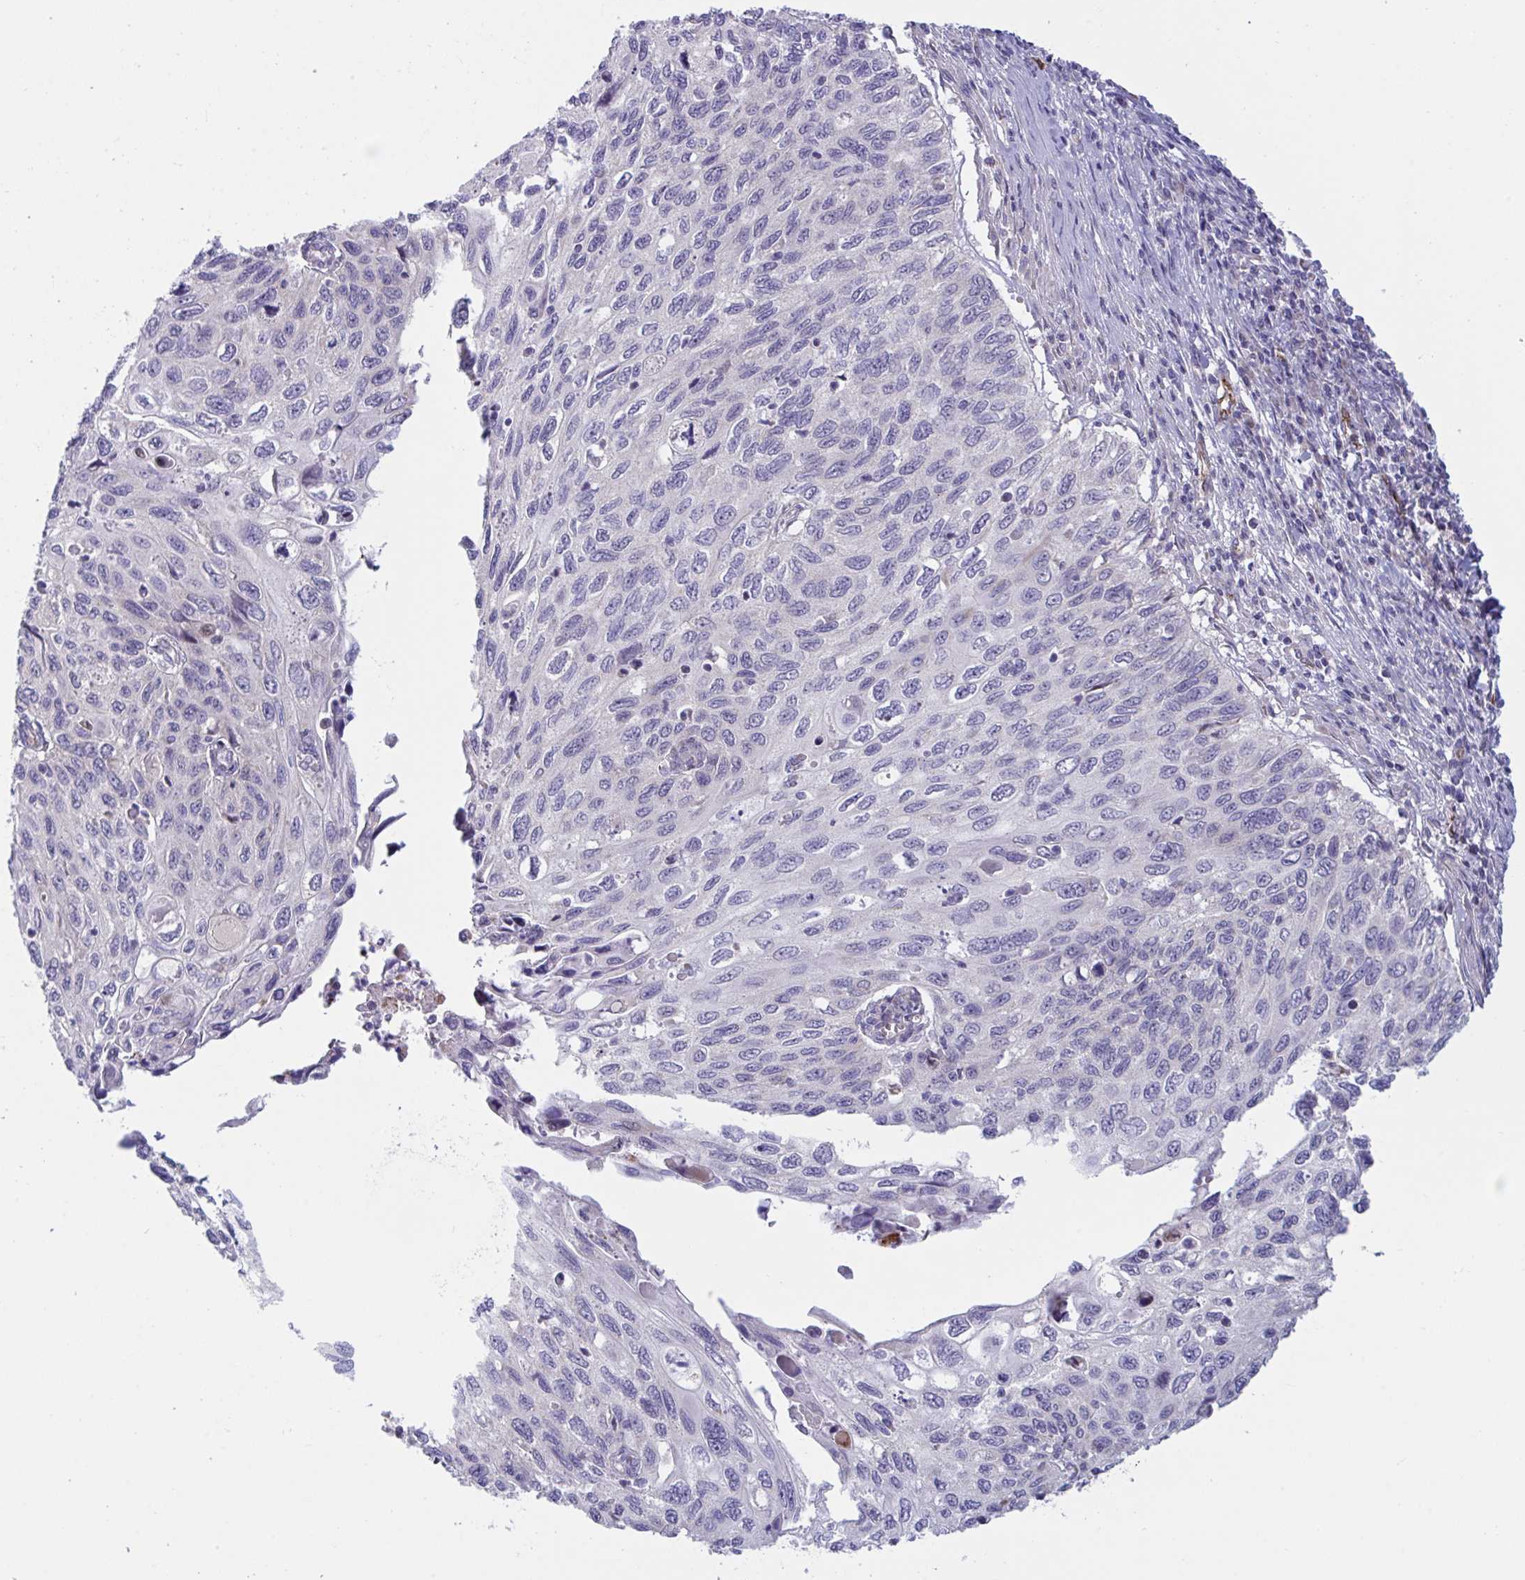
{"staining": {"intensity": "negative", "quantity": "none", "location": "none"}, "tissue": "cervical cancer", "cell_type": "Tumor cells", "image_type": "cancer", "snomed": [{"axis": "morphology", "description": "Squamous cell carcinoma, NOS"}, {"axis": "topography", "description": "Cervix"}], "caption": "The image displays no significant positivity in tumor cells of cervical squamous cell carcinoma.", "gene": "IL37", "patient": {"sex": "female", "age": 70}}